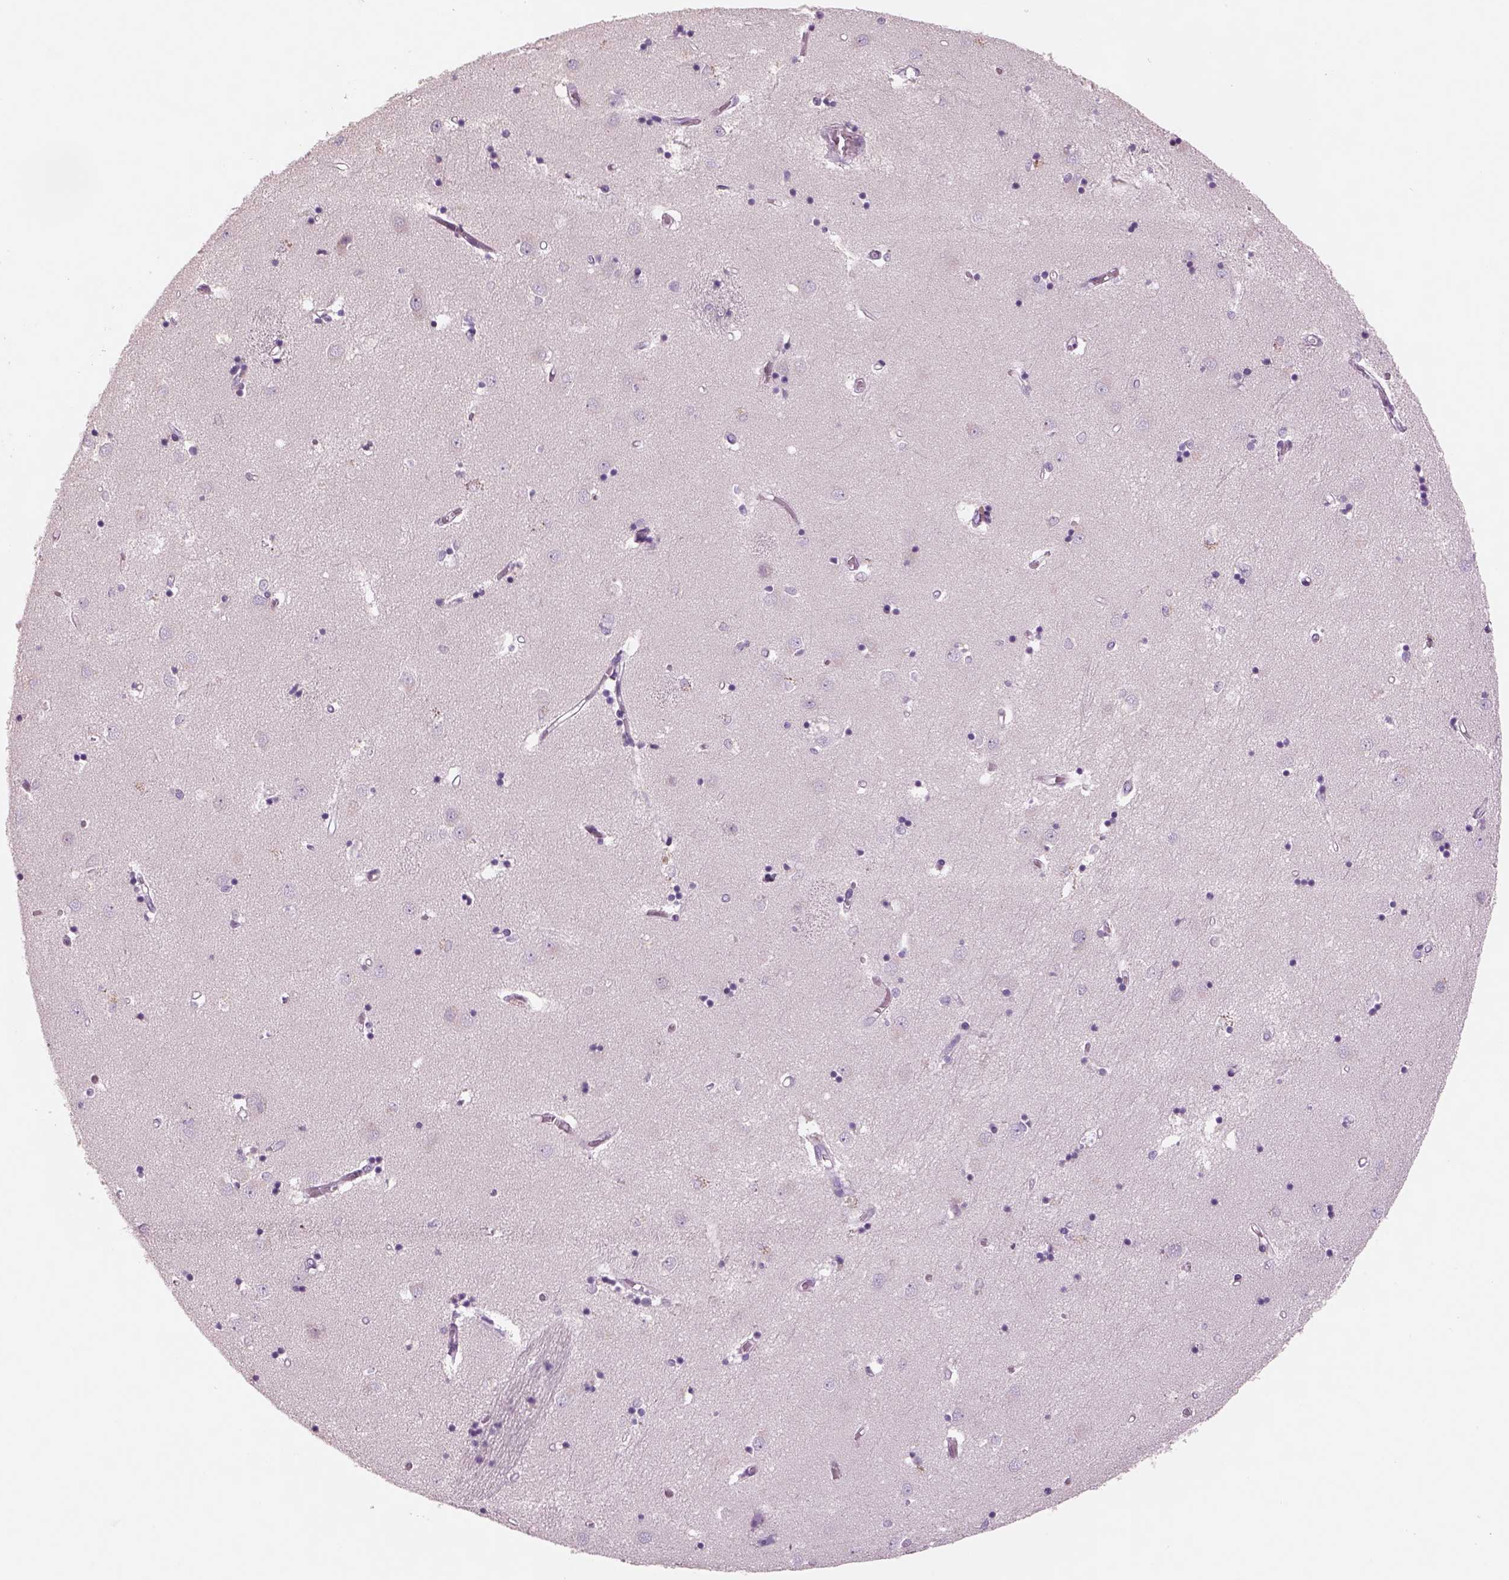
{"staining": {"intensity": "negative", "quantity": "none", "location": "none"}, "tissue": "caudate", "cell_type": "Glial cells", "image_type": "normal", "snomed": [{"axis": "morphology", "description": "Normal tissue, NOS"}, {"axis": "topography", "description": "Lateral ventricle wall"}], "caption": "IHC photomicrograph of unremarkable human caudate stained for a protein (brown), which displays no positivity in glial cells. Brightfield microscopy of IHC stained with DAB (3,3'-diaminobenzidine) (brown) and hematoxylin (blue), captured at high magnification.", "gene": "RHO", "patient": {"sex": "male", "age": 54}}